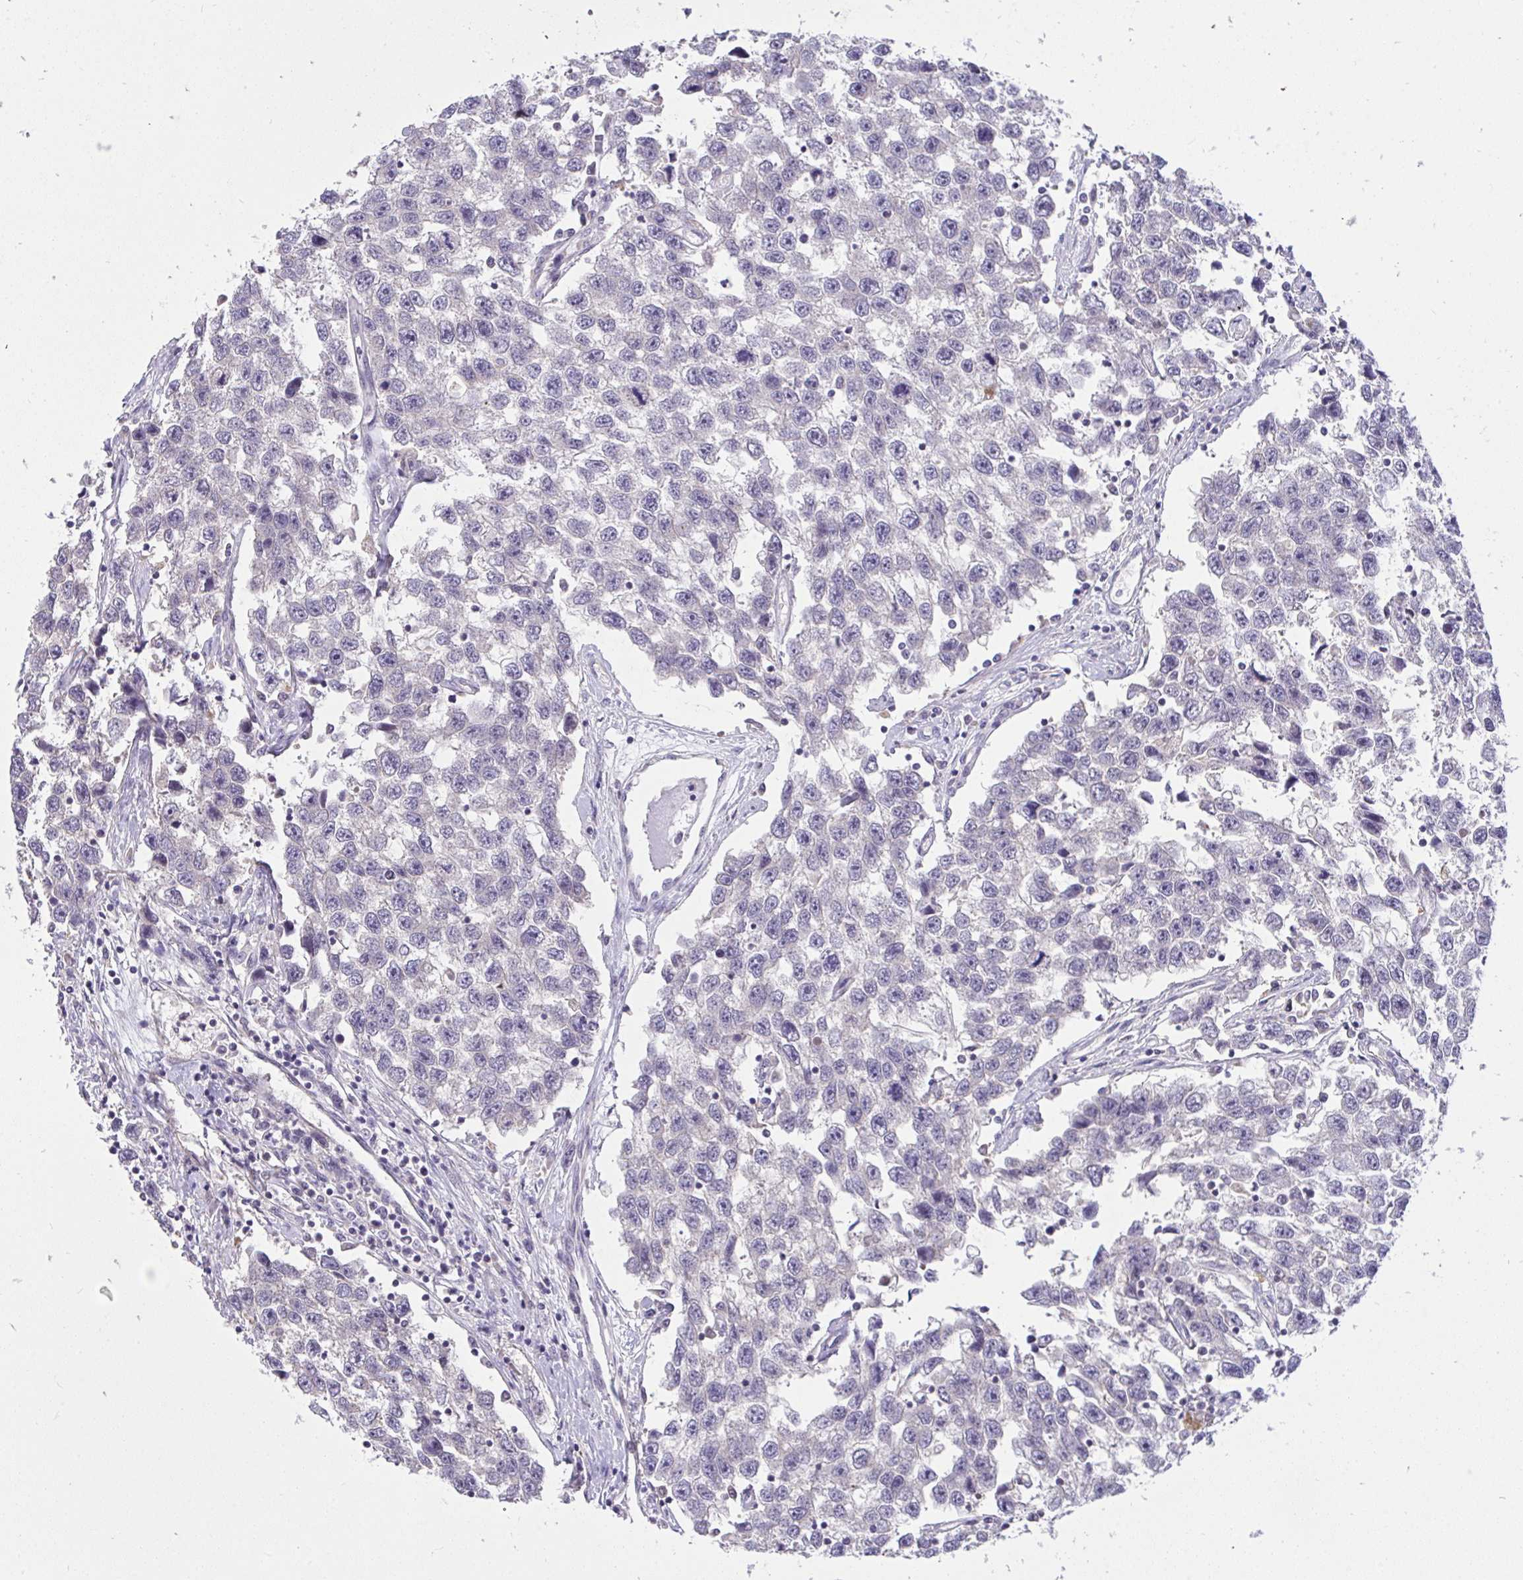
{"staining": {"intensity": "negative", "quantity": "none", "location": "none"}, "tissue": "testis cancer", "cell_type": "Tumor cells", "image_type": "cancer", "snomed": [{"axis": "morphology", "description": "Seminoma, NOS"}, {"axis": "topography", "description": "Testis"}], "caption": "Protein analysis of seminoma (testis) exhibits no significant positivity in tumor cells. The staining was performed using DAB (3,3'-diaminobenzidine) to visualize the protein expression in brown, while the nuclei were stained in blue with hematoxylin (Magnification: 20x).", "gene": "C19orf54", "patient": {"sex": "male", "age": 33}}